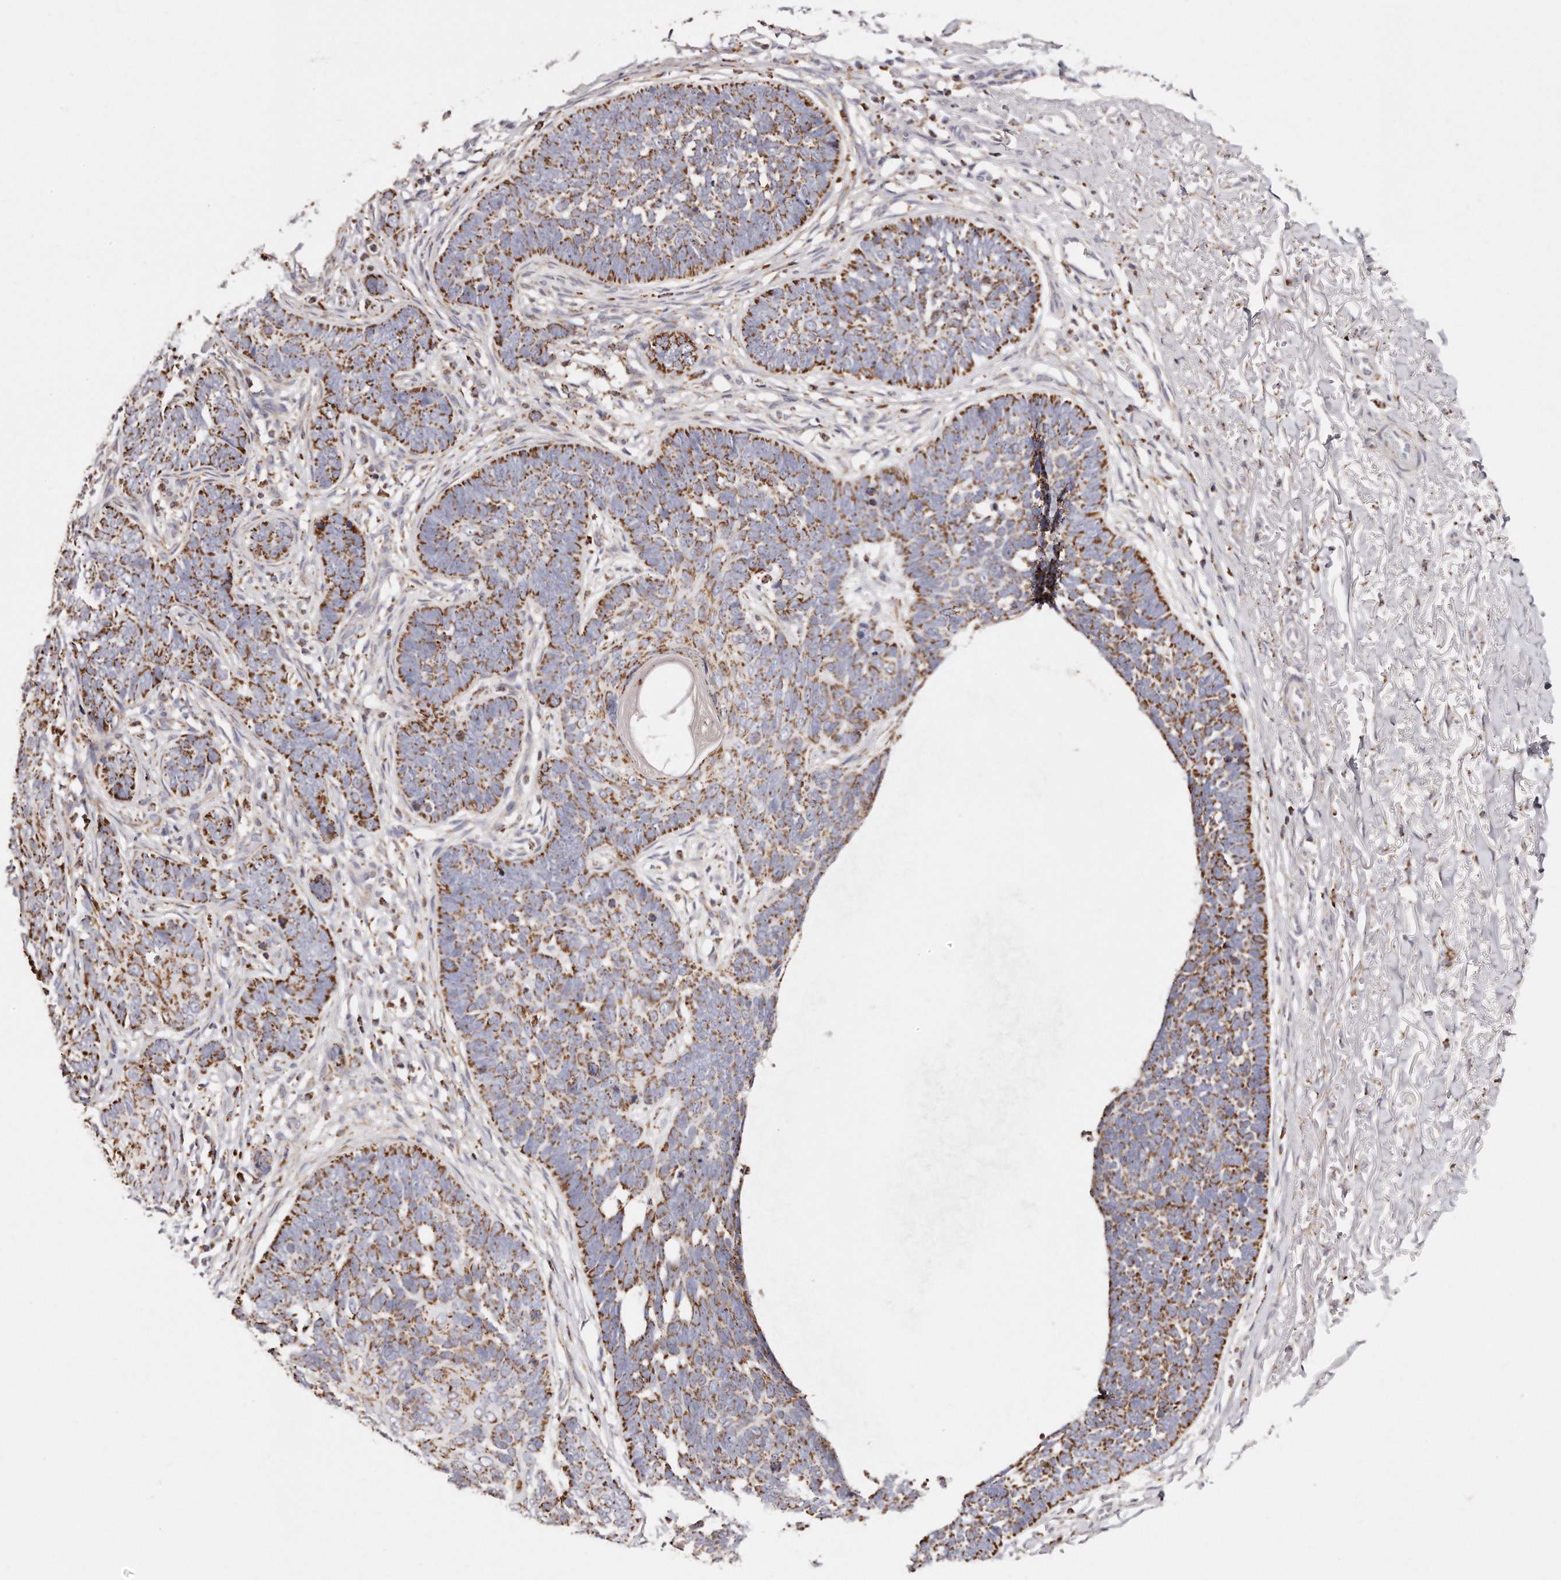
{"staining": {"intensity": "strong", "quantity": ">75%", "location": "cytoplasmic/membranous"}, "tissue": "skin cancer", "cell_type": "Tumor cells", "image_type": "cancer", "snomed": [{"axis": "morphology", "description": "Normal tissue, NOS"}, {"axis": "morphology", "description": "Basal cell carcinoma"}, {"axis": "topography", "description": "Skin"}], "caption": "Protein expression analysis of human skin cancer (basal cell carcinoma) reveals strong cytoplasmic/membranous staining in about >75% of tumor cells.", "gene": "RTKN", "patient": {"sex": "male", "age": 77}}